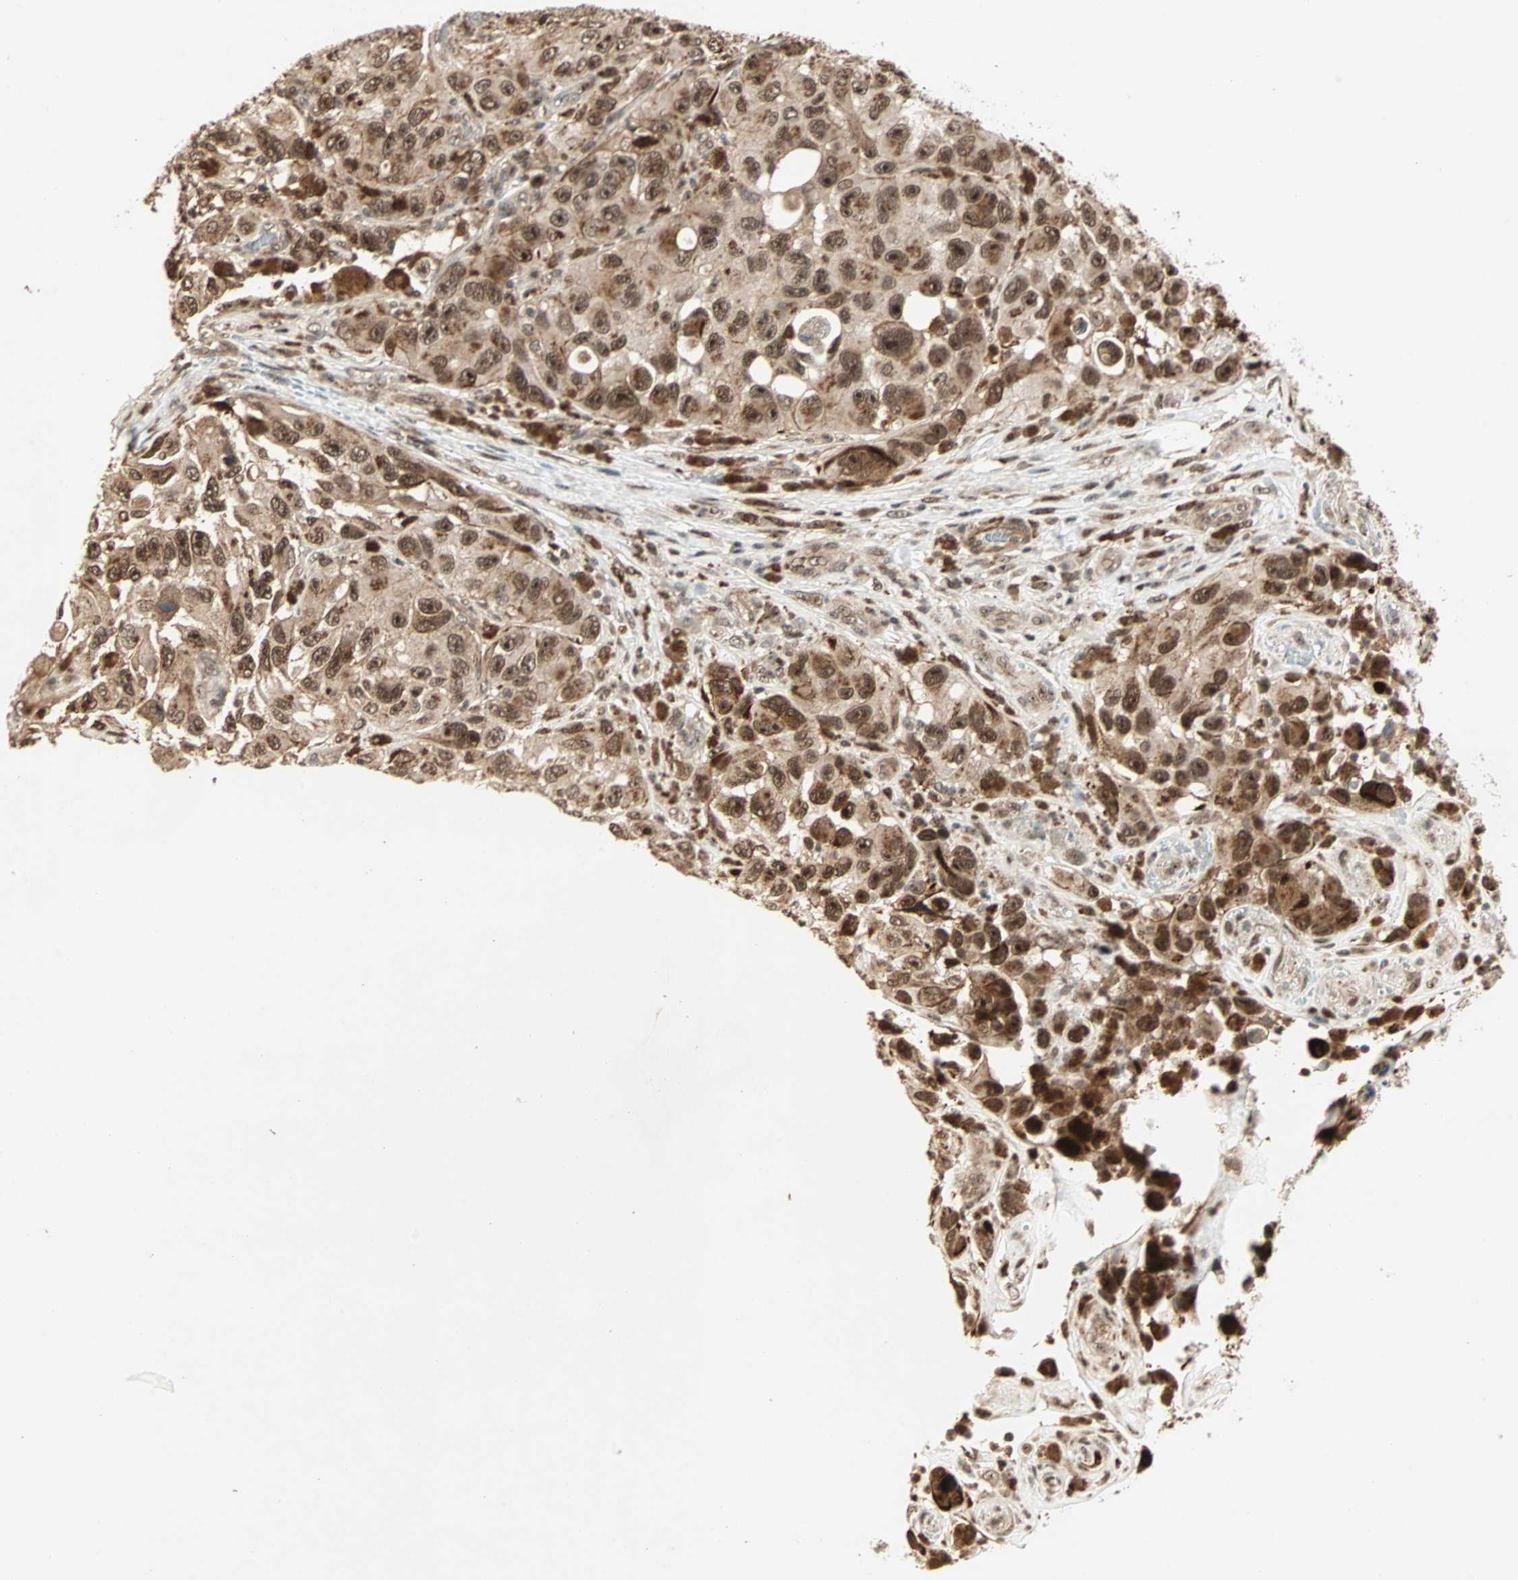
{"staining": {"intensity": "strong", "quantity": ">75%", "location": "cytoplasmic/membranous,nuclear"}, "tissue": "melanoma", "cell_type": "Tumor cells", "image_type": "cancer", "snomed": [{"axis": "morphology", "description": "Malignant melanoma, NOS"}, {"axis": "topography", "description": "Skin"}], "caption": "Melanoma was stained to show a protein in brown. There is high levels of strong cytoplasmic/membranous and nuclear expression in about >75% of tumor cells.", "gene": "ZBED9", "patient": {"sex": "female", "age": 73}}